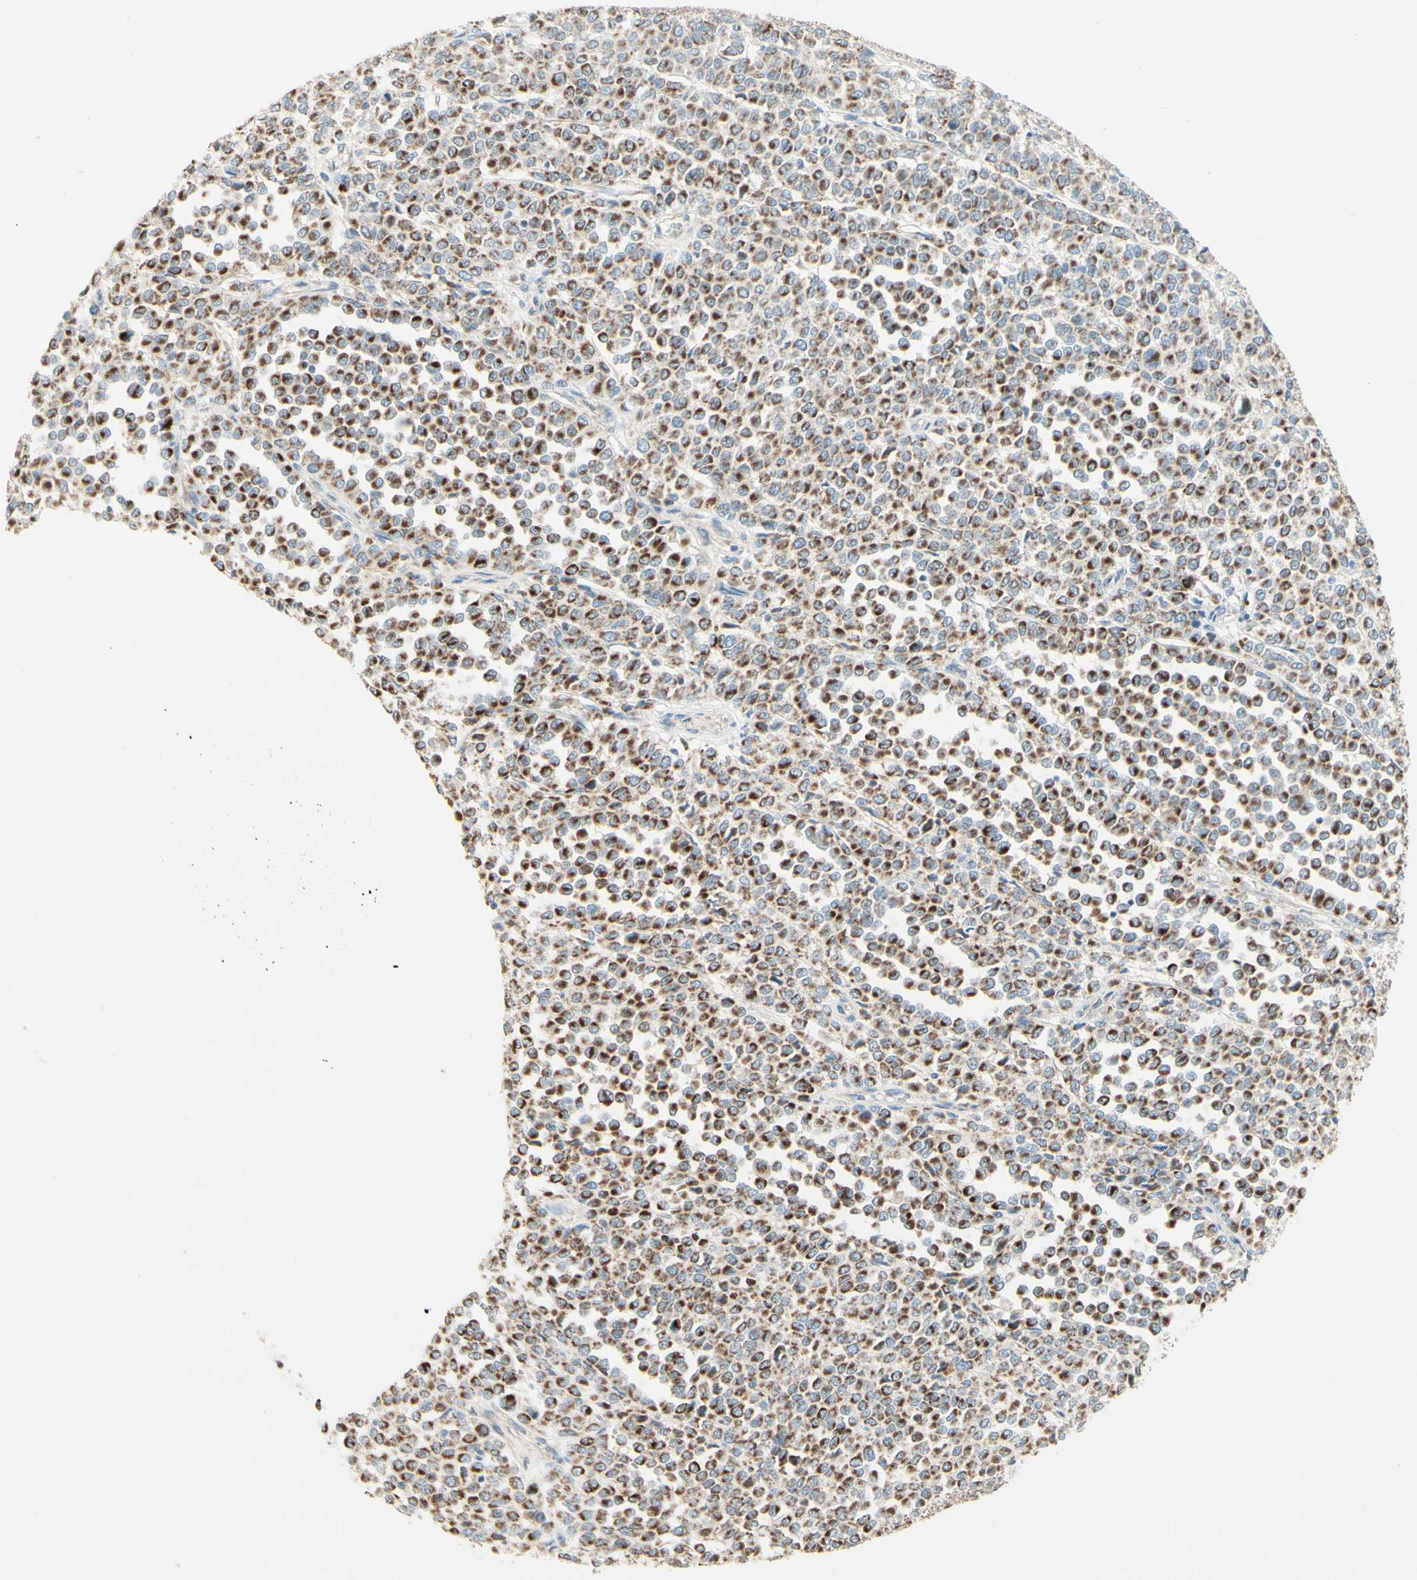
{"staining": {"intensity": "strong", "quantity": ">75%", "location": "cytoplasmic/membranous"}, "tissue": "melanoma", "cell_type": "Tumor cells", "image_type": "cancer", "snomed": [{"axis": "morphology", "description": "Malignant melanoma, Metastatic site"}, {"axis": "topography", "description": "Pancreas"}], "caption": "A photomicrograph of malignant melanoma (metastatic site) stained for a protein exhibits strong cytoplasmic/membranous brown staining in tumor cells.", "gene": "ARMC10", "patient": {"sex": "female", "age": 30}}